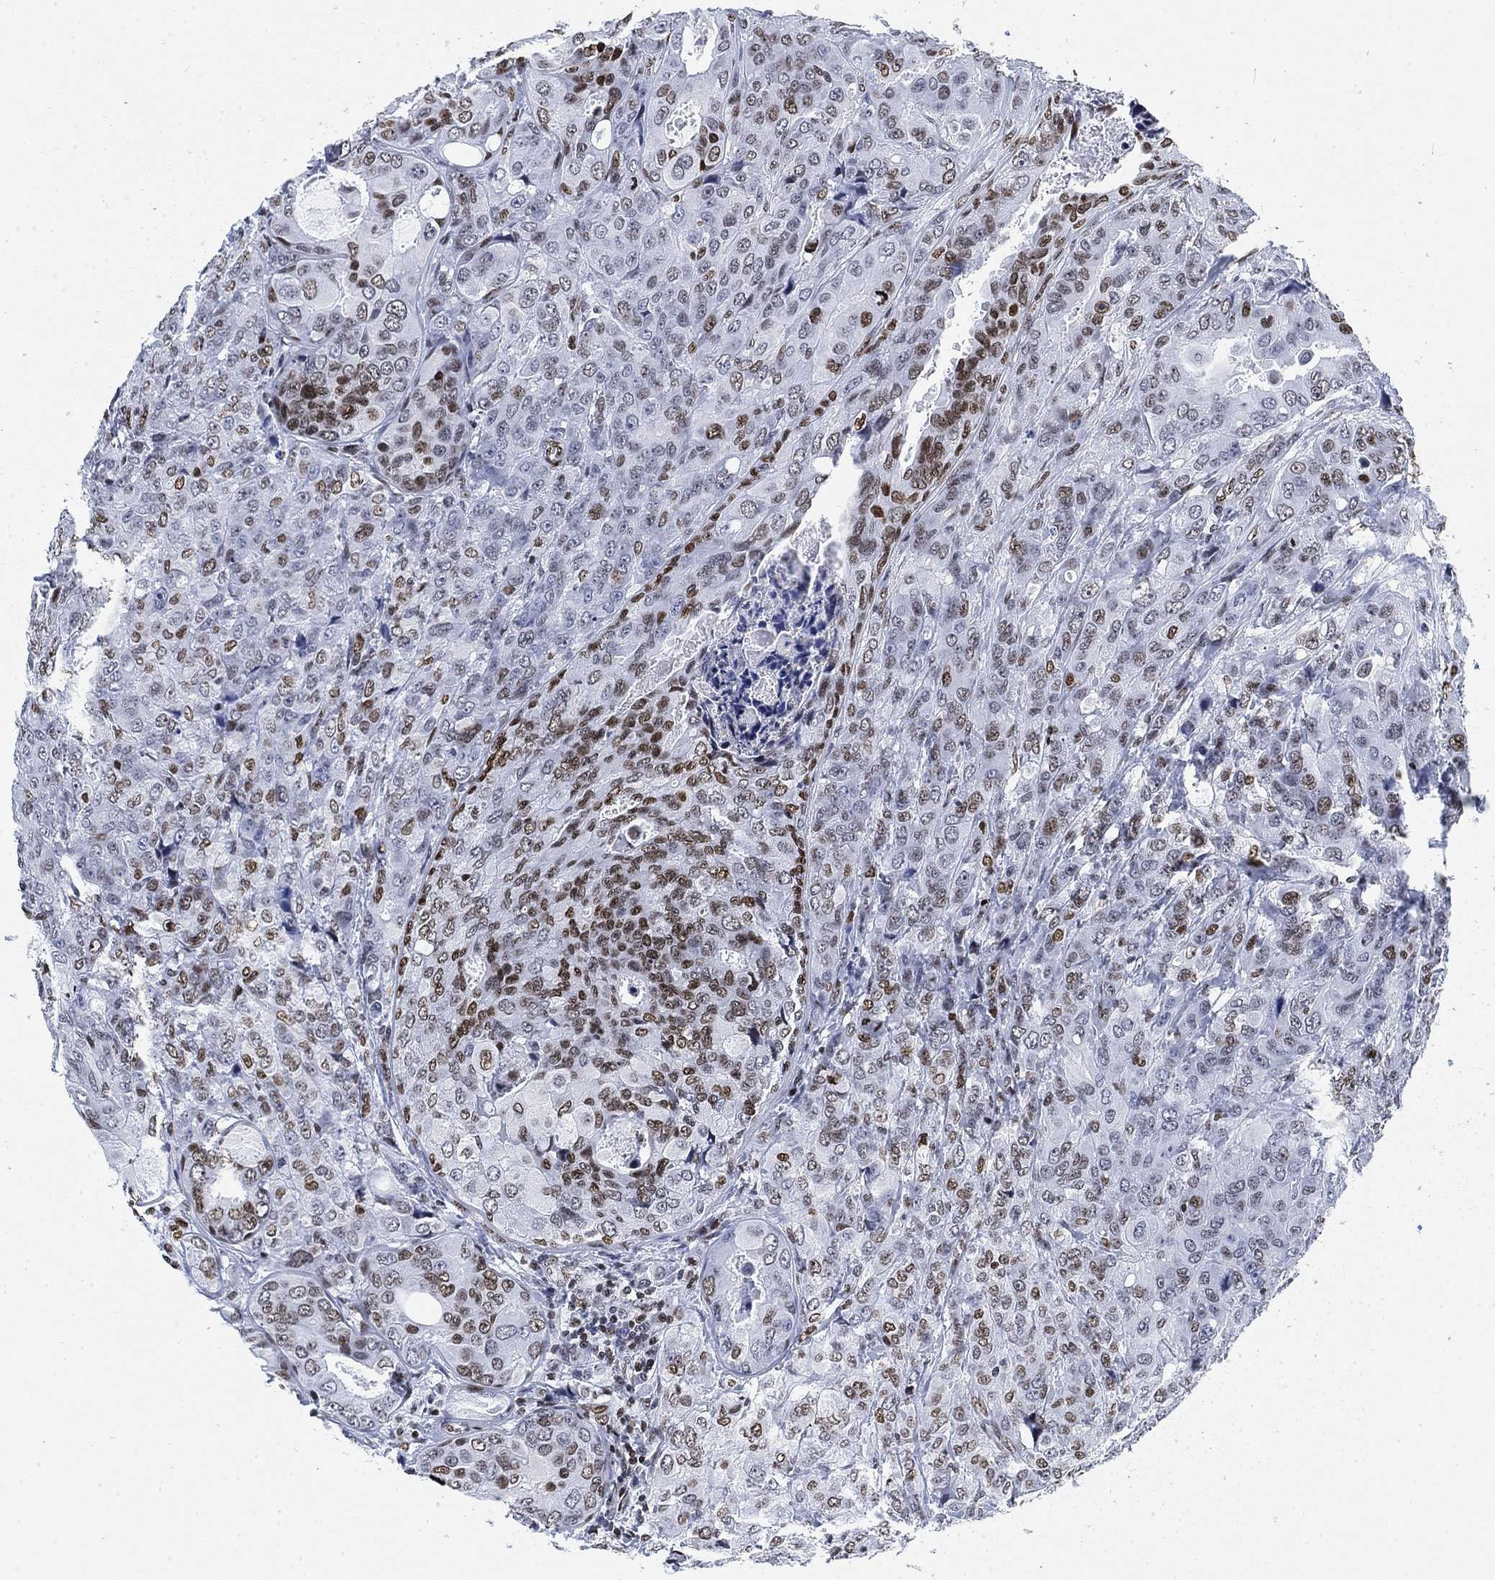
{"staining": {"intensity": "moderate", "quantity": "<25%", "location": "nuclear"}, "tissue": "breast cancer", "cell_type": "Tumor cells", "image_type": "cancer", "snomed": [{"axis": "morphology", "description": "Duct carcinoma"}, {"axis": "topography", "description": "Breast"}], "caption": "Protein staining reveals moderate nuclear staining in about <25% of tumor cells in breast cancer.", "gene": "H1-10", "patient": {"sex": "female", "age": 43}}